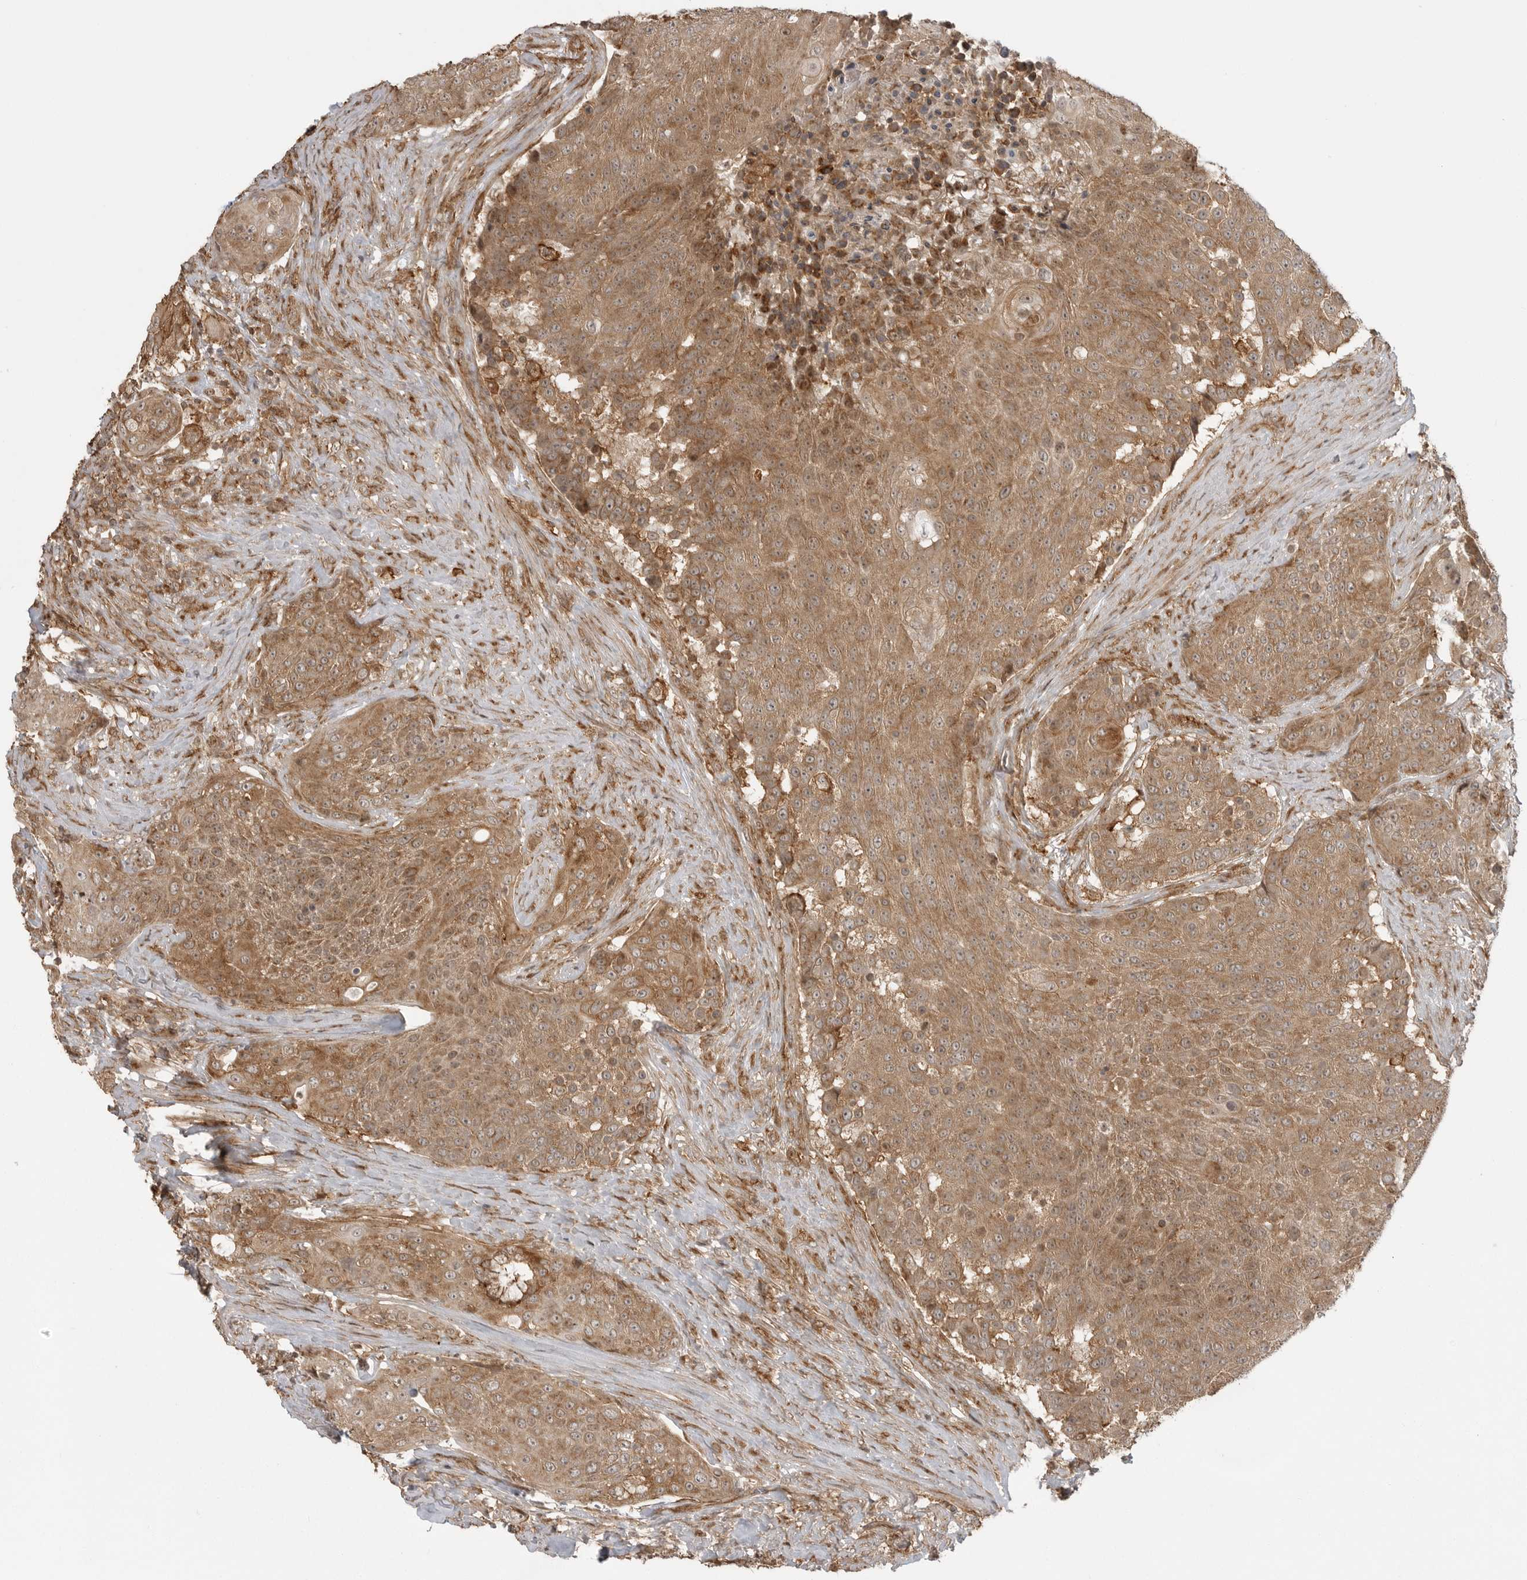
{"staining": {"intensity": "moderate", "quantity": ">75%", "location": "cytoplasmic/membranous"}, "tissue": "urothelial cancer", "cell_type": "Tumor cells", "image_type": "cancer", "snomed": [{"axis": "morphology", "description": "Urothelial carcinoma, High grade"}, {"axis": "topography", "description": "Urinary bladder"}], "caption": "This is an image of immunohistochemistry staining of high-grade urothelial carcinoma, which shows moderate positivity in the cytoplasmic/membranous of tumor cells.", "gene": "FAT3", "patient": {"sex": "female", "age": 63}}